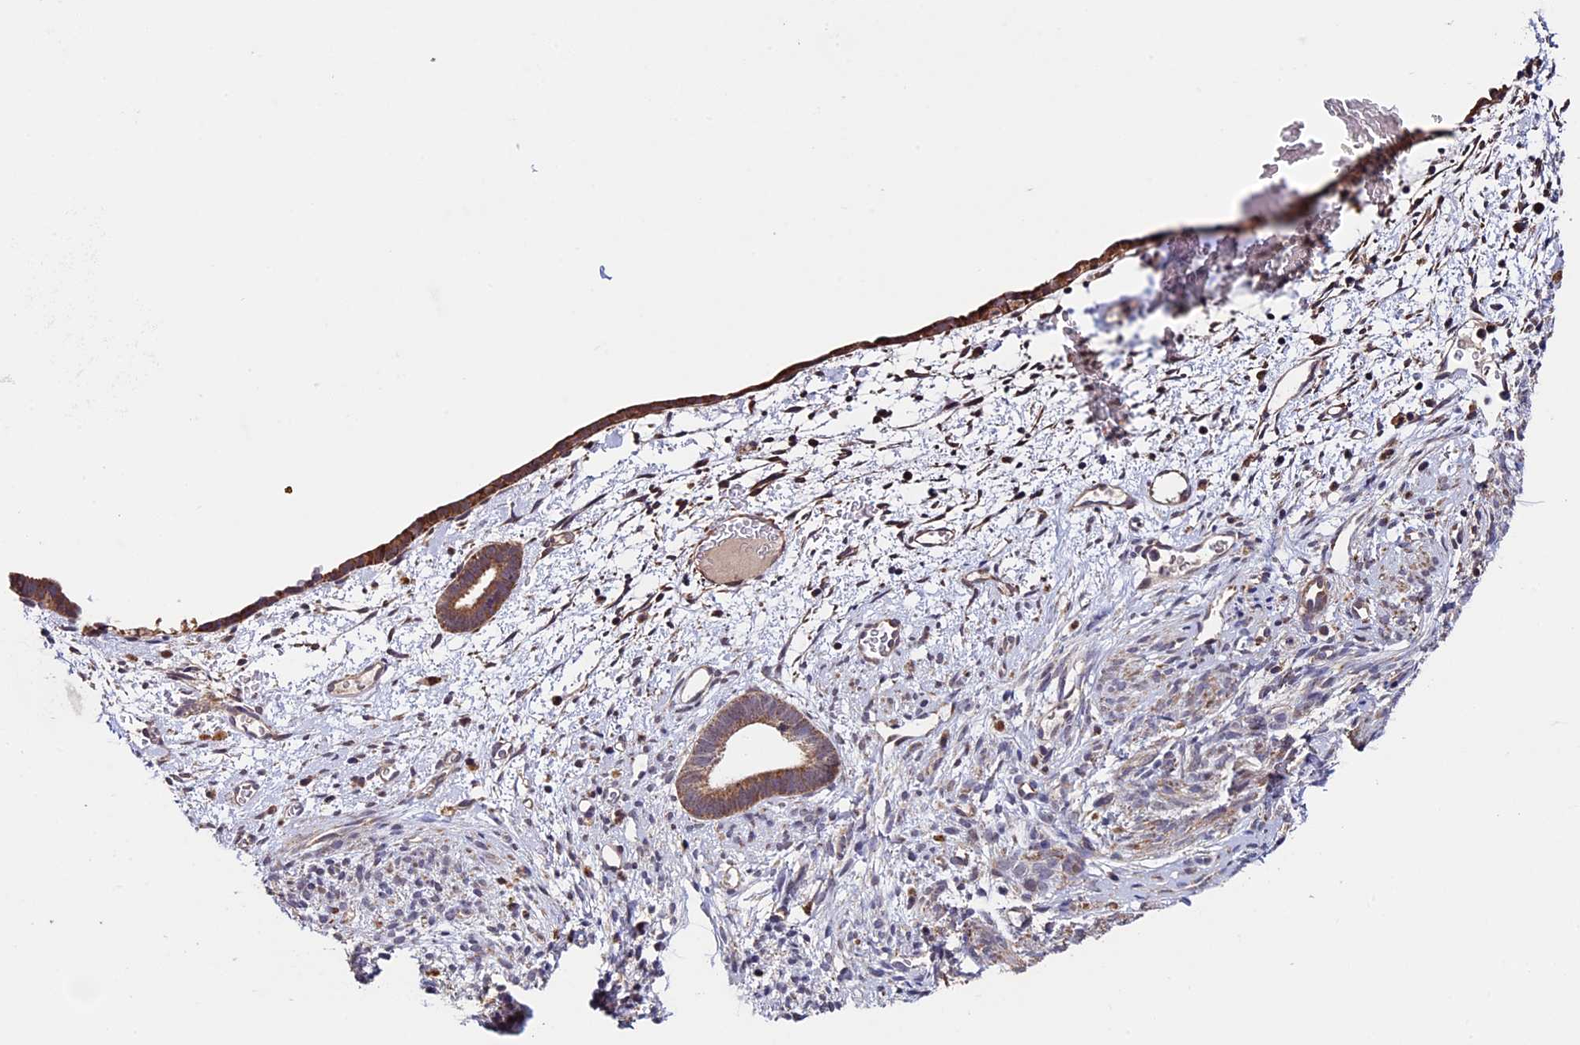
{"staining": {"intensity": "weak", "quantity": "25%-75%", "location": "cytoplasmic/membranous"}, "tissue": "endometrium", "cell_type": "Cells in endometrial stroma", "image_type": "normal", "snomed": [{"axis": "morphology", "description": "Normal tissue, NOS"}, {"axis": "morphology", "description": "Adenocarcinoma, NOS"}, {"axis": "topography", "description": "Endometrium"}], "caption": "Weak cytoplasmic/membranous positivity for a protein is seen in approximately 25%-75% of cells in endometrial stroma of normal endometrium using immunohistochemistry.", "gene": "RNF17", "patient": {"sex": "female", "age": 57}}